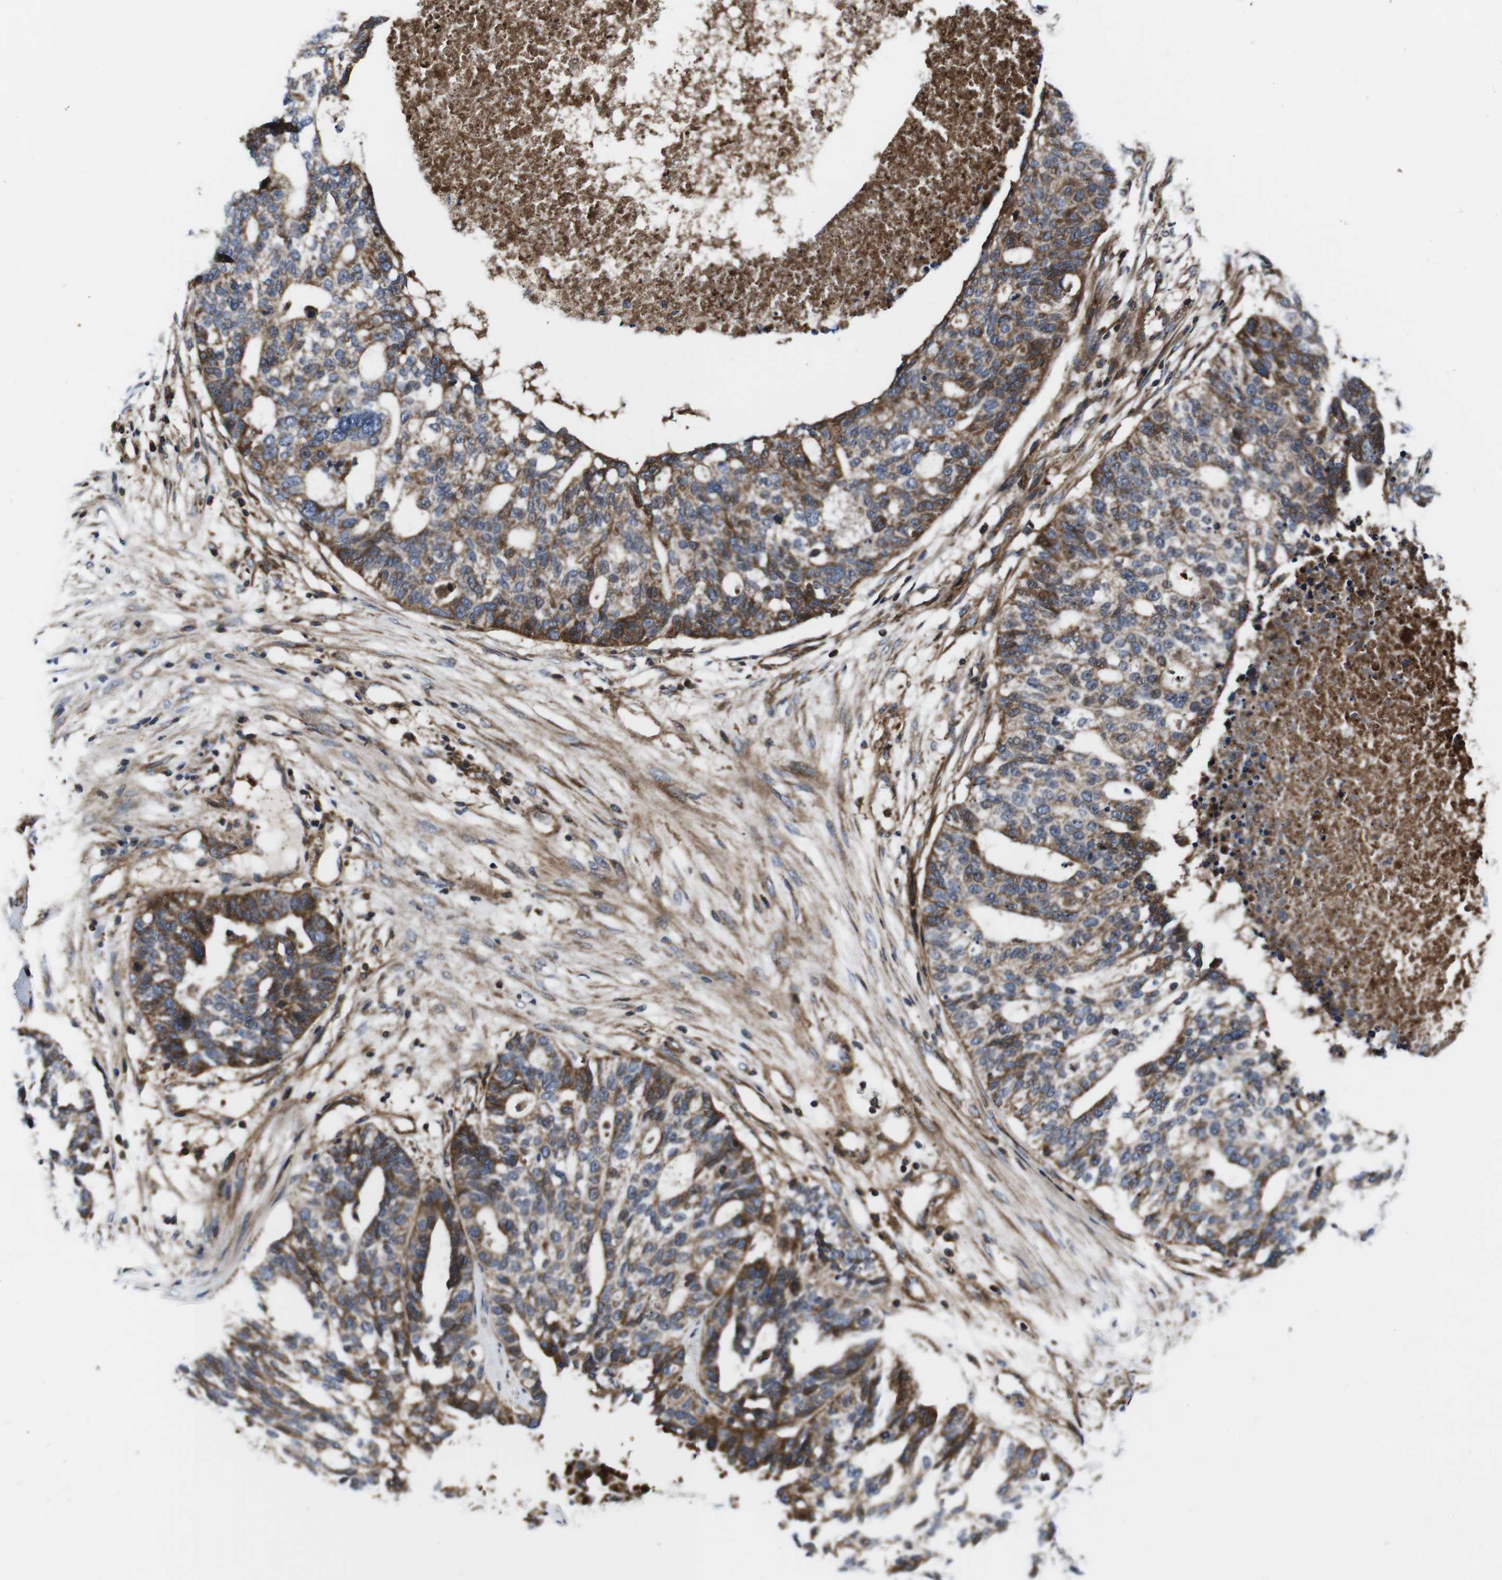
{"staining": {"intensity": "moderate", "quantity": ">75%", "location": "cytoplasmic/membranous"}, "tissue": "ovarian cancer", "cell_type": "Tumor cells", "image_type": "cancer", "snomed": [{"axis": "morphology", "description": "Cystadenocarcinoma, serous, NOS"}, {"axis": "topography", "description": "Ovary"}], "caption": "Protein analysis of ovarian cancer (serous cystadenocarcinoma) tissue reveals moderate cytoplasmic/membranous expression in approximately >75% of tumor cells.", "gene": "SMYD3", "patient": {"sex": "female", "age": 59}}